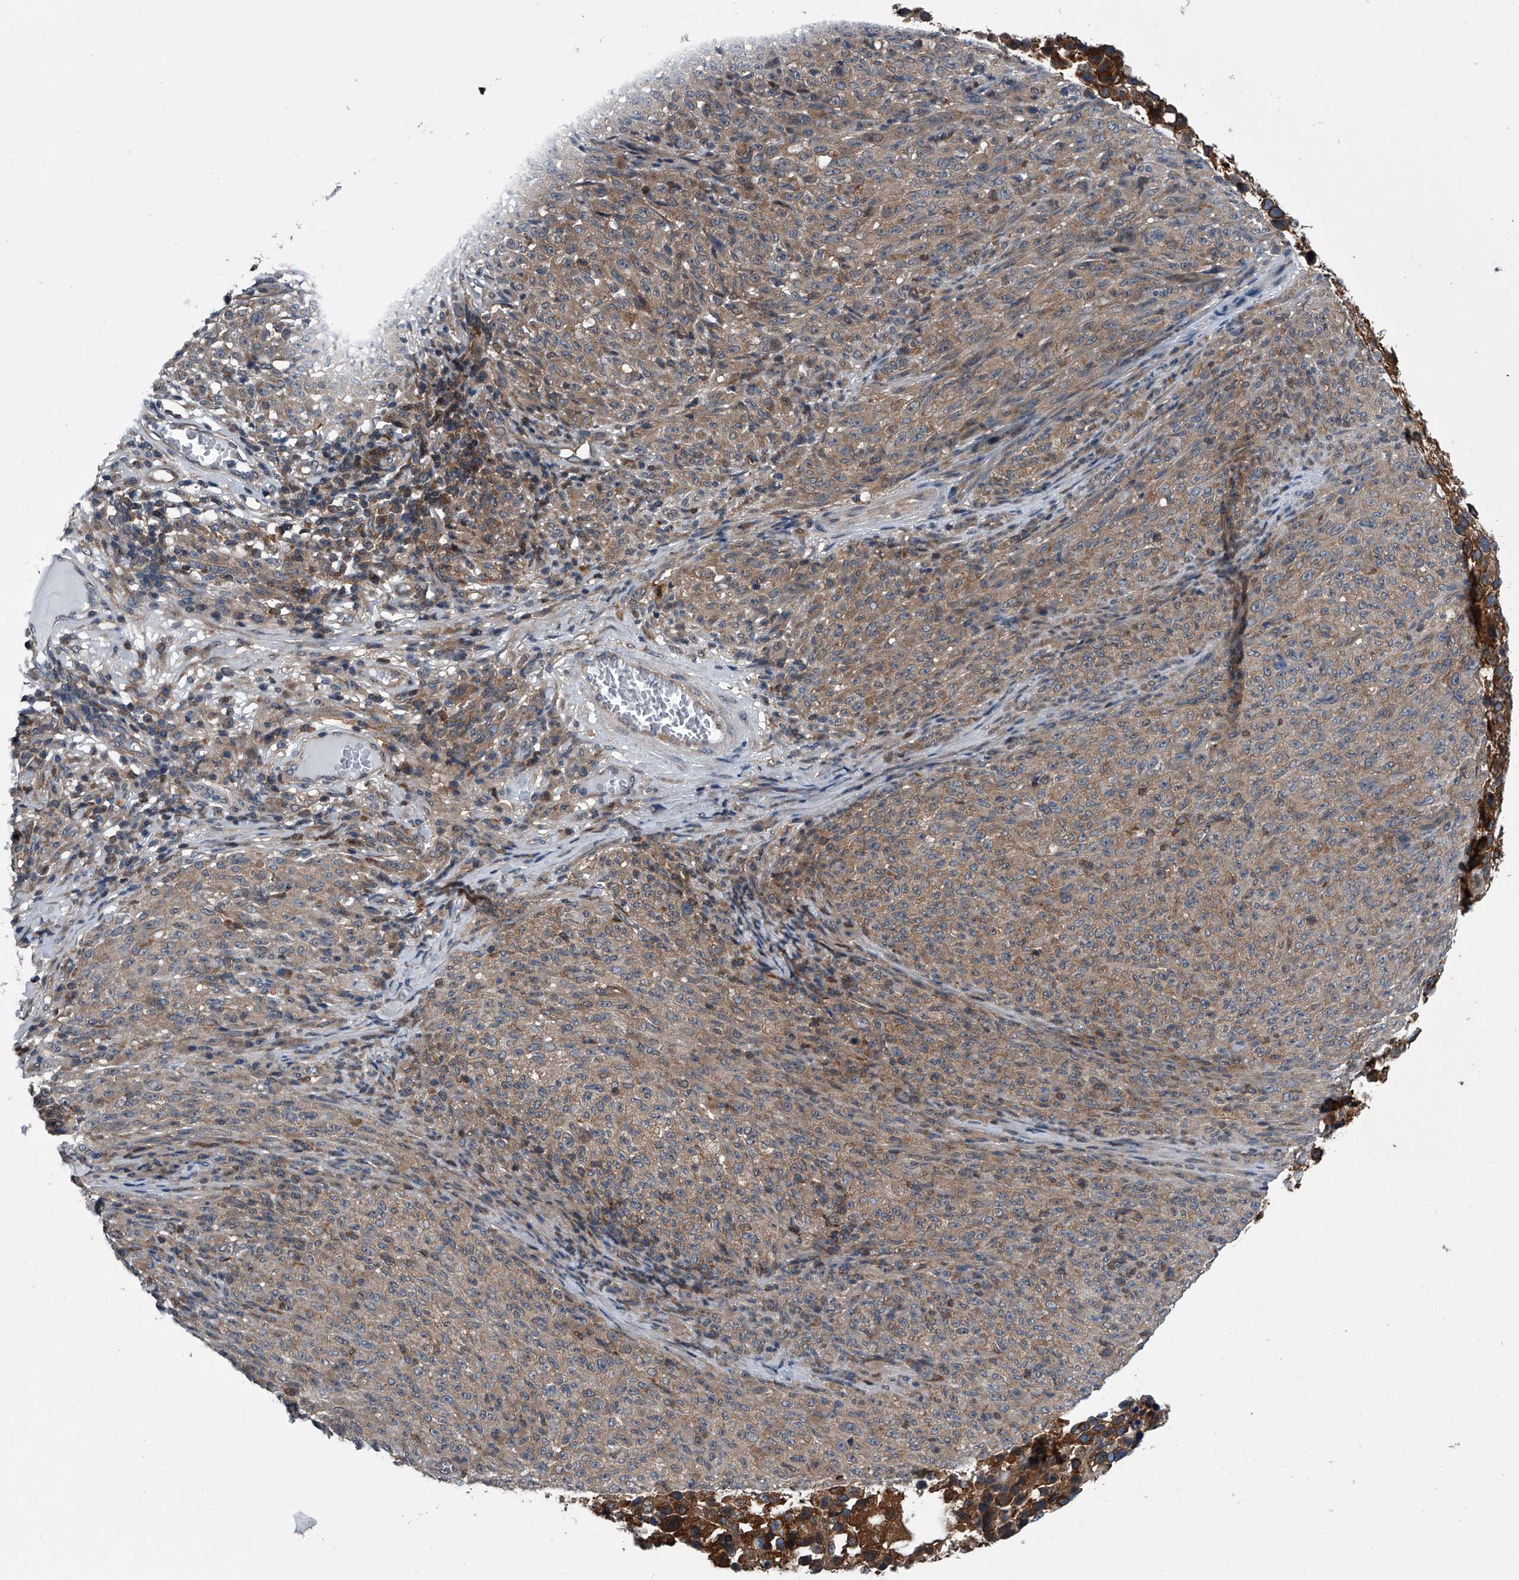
{"staining": {"intensity": "weak", "quantity": ">75%", "location": "cytoplasmic/membranous"}, "tissue": "melanoma", "cell_type": "Tumor cells", "image_type": "cancer", "snomed": [{"axis": "morphology", "description": "Malignant melanoma, NOS"}, {"axis": "topography", "description": "Skin"}], "caption": "A low amount of weak cytoplasmic/membranous staining is identified in about >75% of tumor cells in malignant melanoma tissue. The staining was performed using DAB (3,3'-diaminobenzidine) to visualize the protein expression in brown, while the nuclei were stained in blue with hematoxylin (Magnification: 20x).", "gene": "PPP2R5D", "patient": {"sex": "female", "age": 82}}